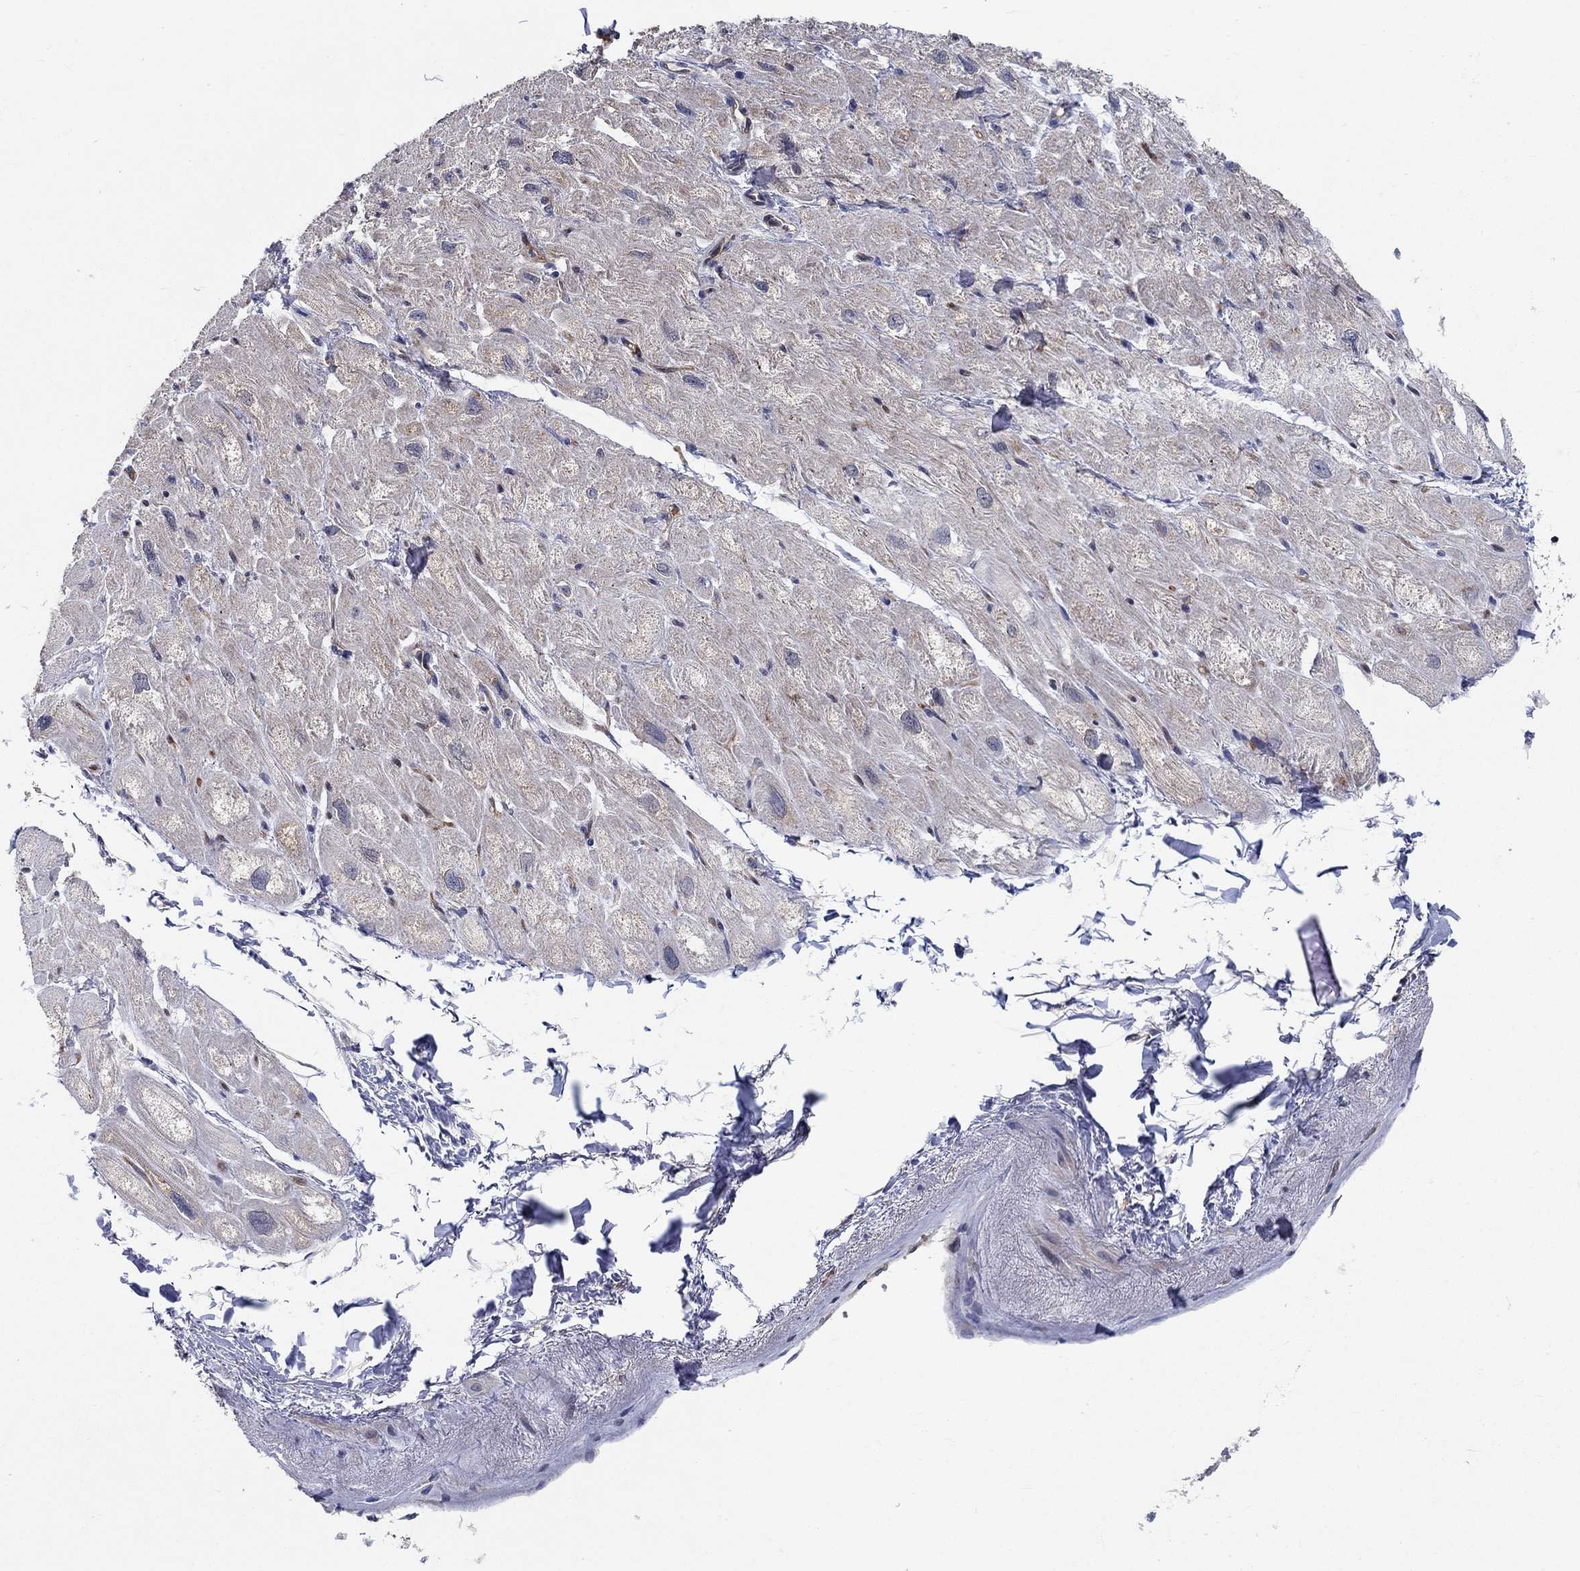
{"staining": {"intensity": "negative", "quantity": "none", "location": "none"}, "tissue": "heart muscle", "cell_type": "Cardiomyocytes", "image_type": "normal", "snomed": [{"axis": "morphology", "description": "Normal tissue, NOS"}, {"axis": "topography", "description": "Heart"}], "caption": "Protein analysis of normal heart muscle shows no significant positivity in cardiomyocytes.", "gene": "AGFG2", "patient": {"sex": "male", "age": 66}}